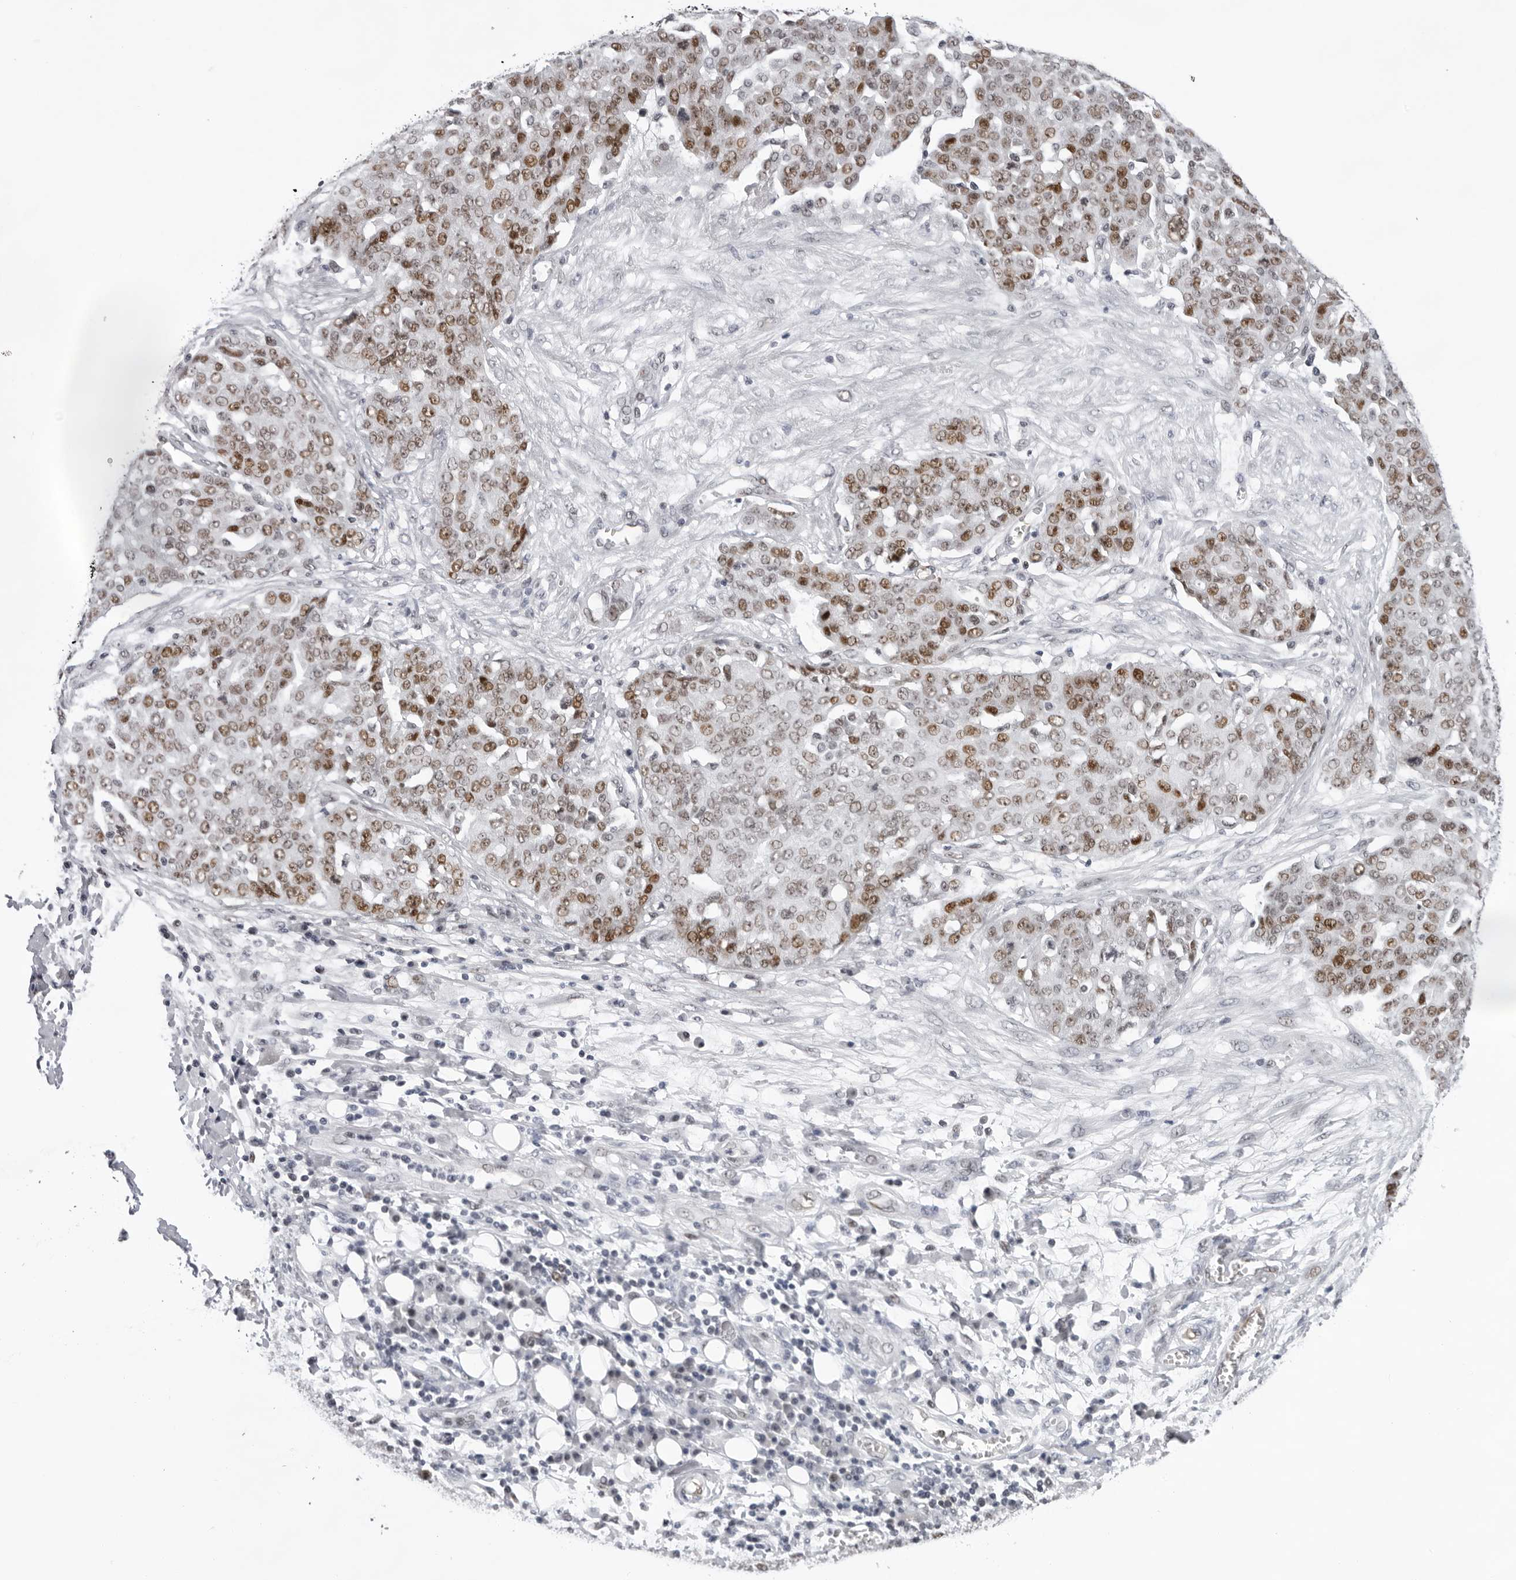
{"staining": {"intensity": "moderate", "quantity": ">75%", "location": "nuclear"}, "tissue": "ovarian cancer", "cell_type": "Tumor cells", "image_type": "cancer", "snomed": [{"axis": "morphology", "description": "Cystadenocarcinoma, serous, NOS"}, {"axis": "topography", "description": "Soft tissue"}, {"axis": "topography", "description": "Ovary"}], "caption": "A photomicrograph of ovarian serous cystadenocarcinoma stained for a protein displays moderate nuclear brown staining in tumor cells.", "gene": "USP1", "patient": {"sex": "female", "age": 57}}